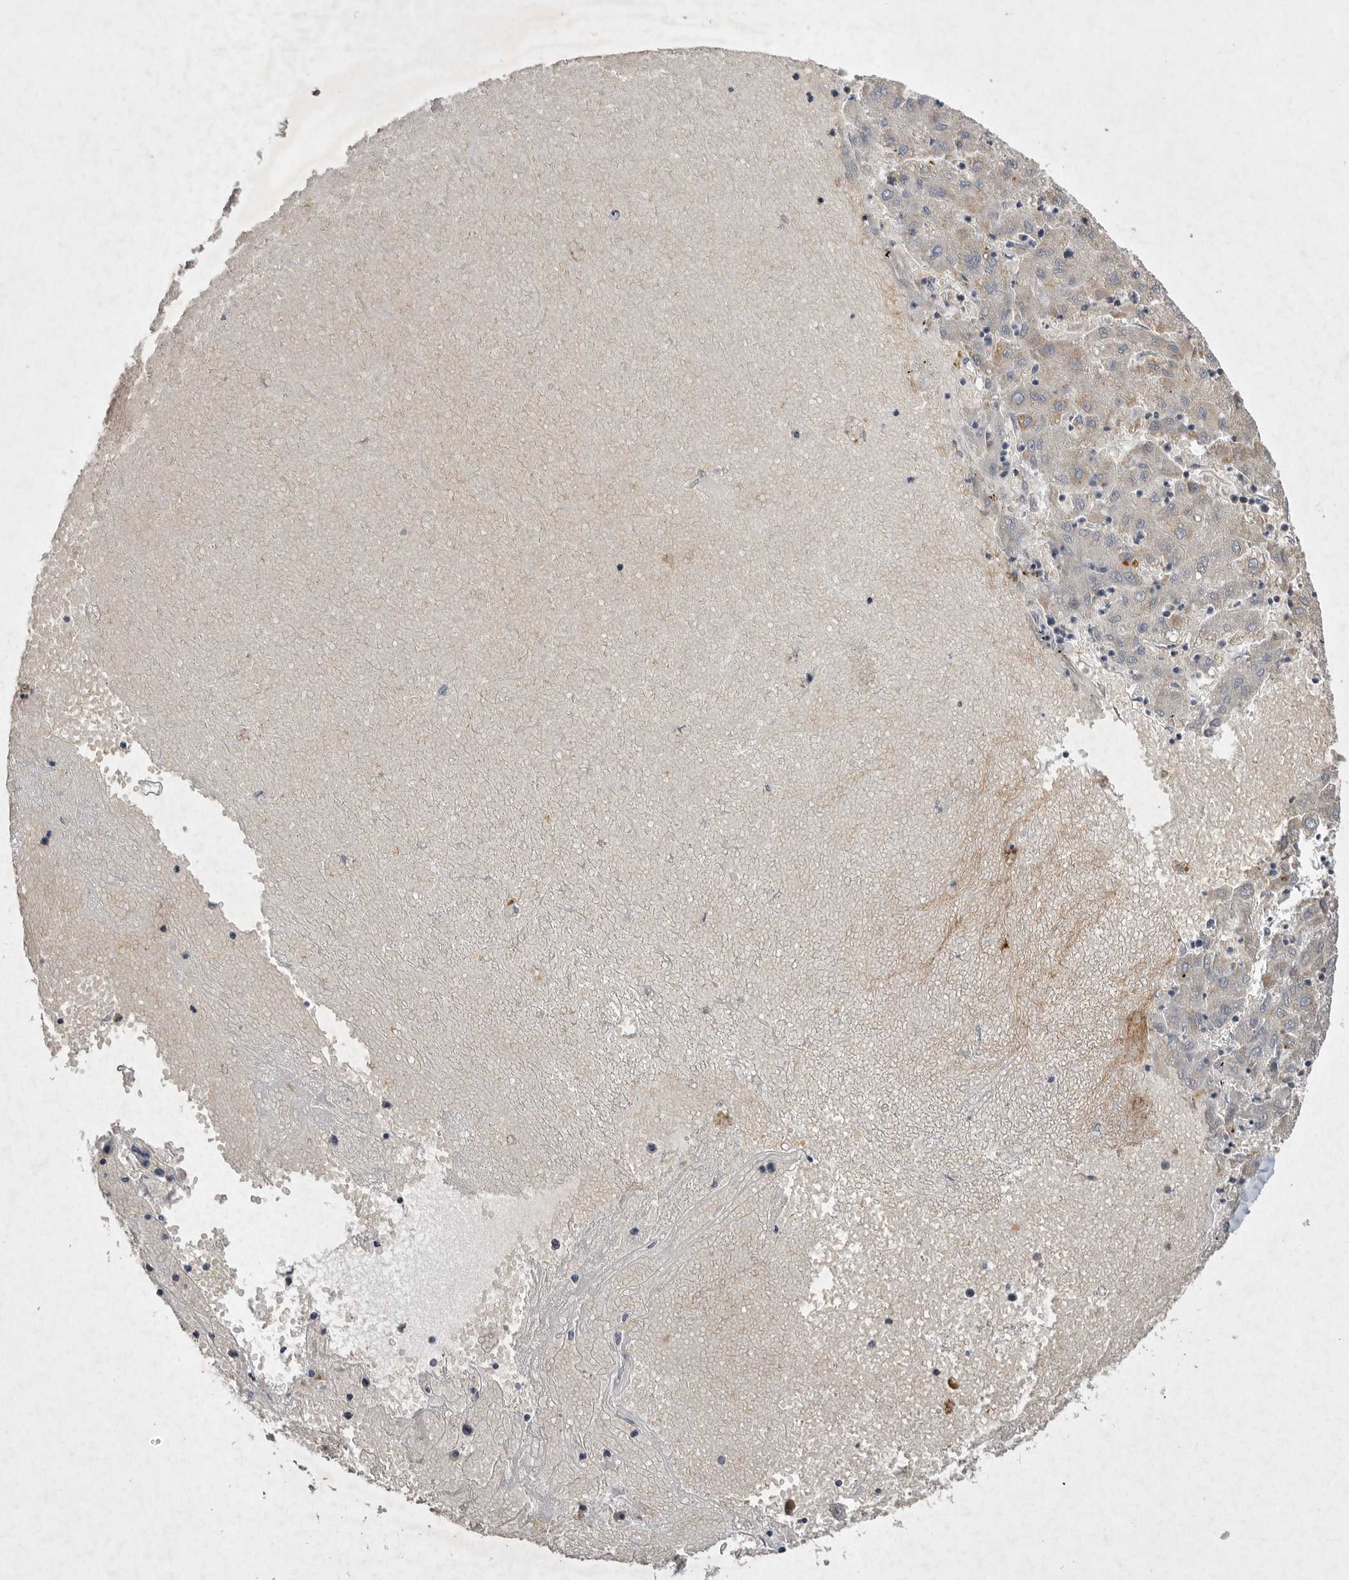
{"staining": {"intensity": "weak", "quantity": "<25%", "location": "cytoplasmic/membranous"}, "tissue": "liver cancer", "cell_type": "Tumor cells", "image_type": "cancer", "snomed": [{"axis": "morphology", "description": "Carcinoma, Hepatocellular, NOS"}, {"axis": "topography", "description": "Liver"}], "caption": "Liver cancer (hepatocellular carcinoma) was stained to show a protein in brown. There is no significant staining in tumor cells.", "gene": "TNFSF14", "patient": {"sex": "male", "age": 72}}